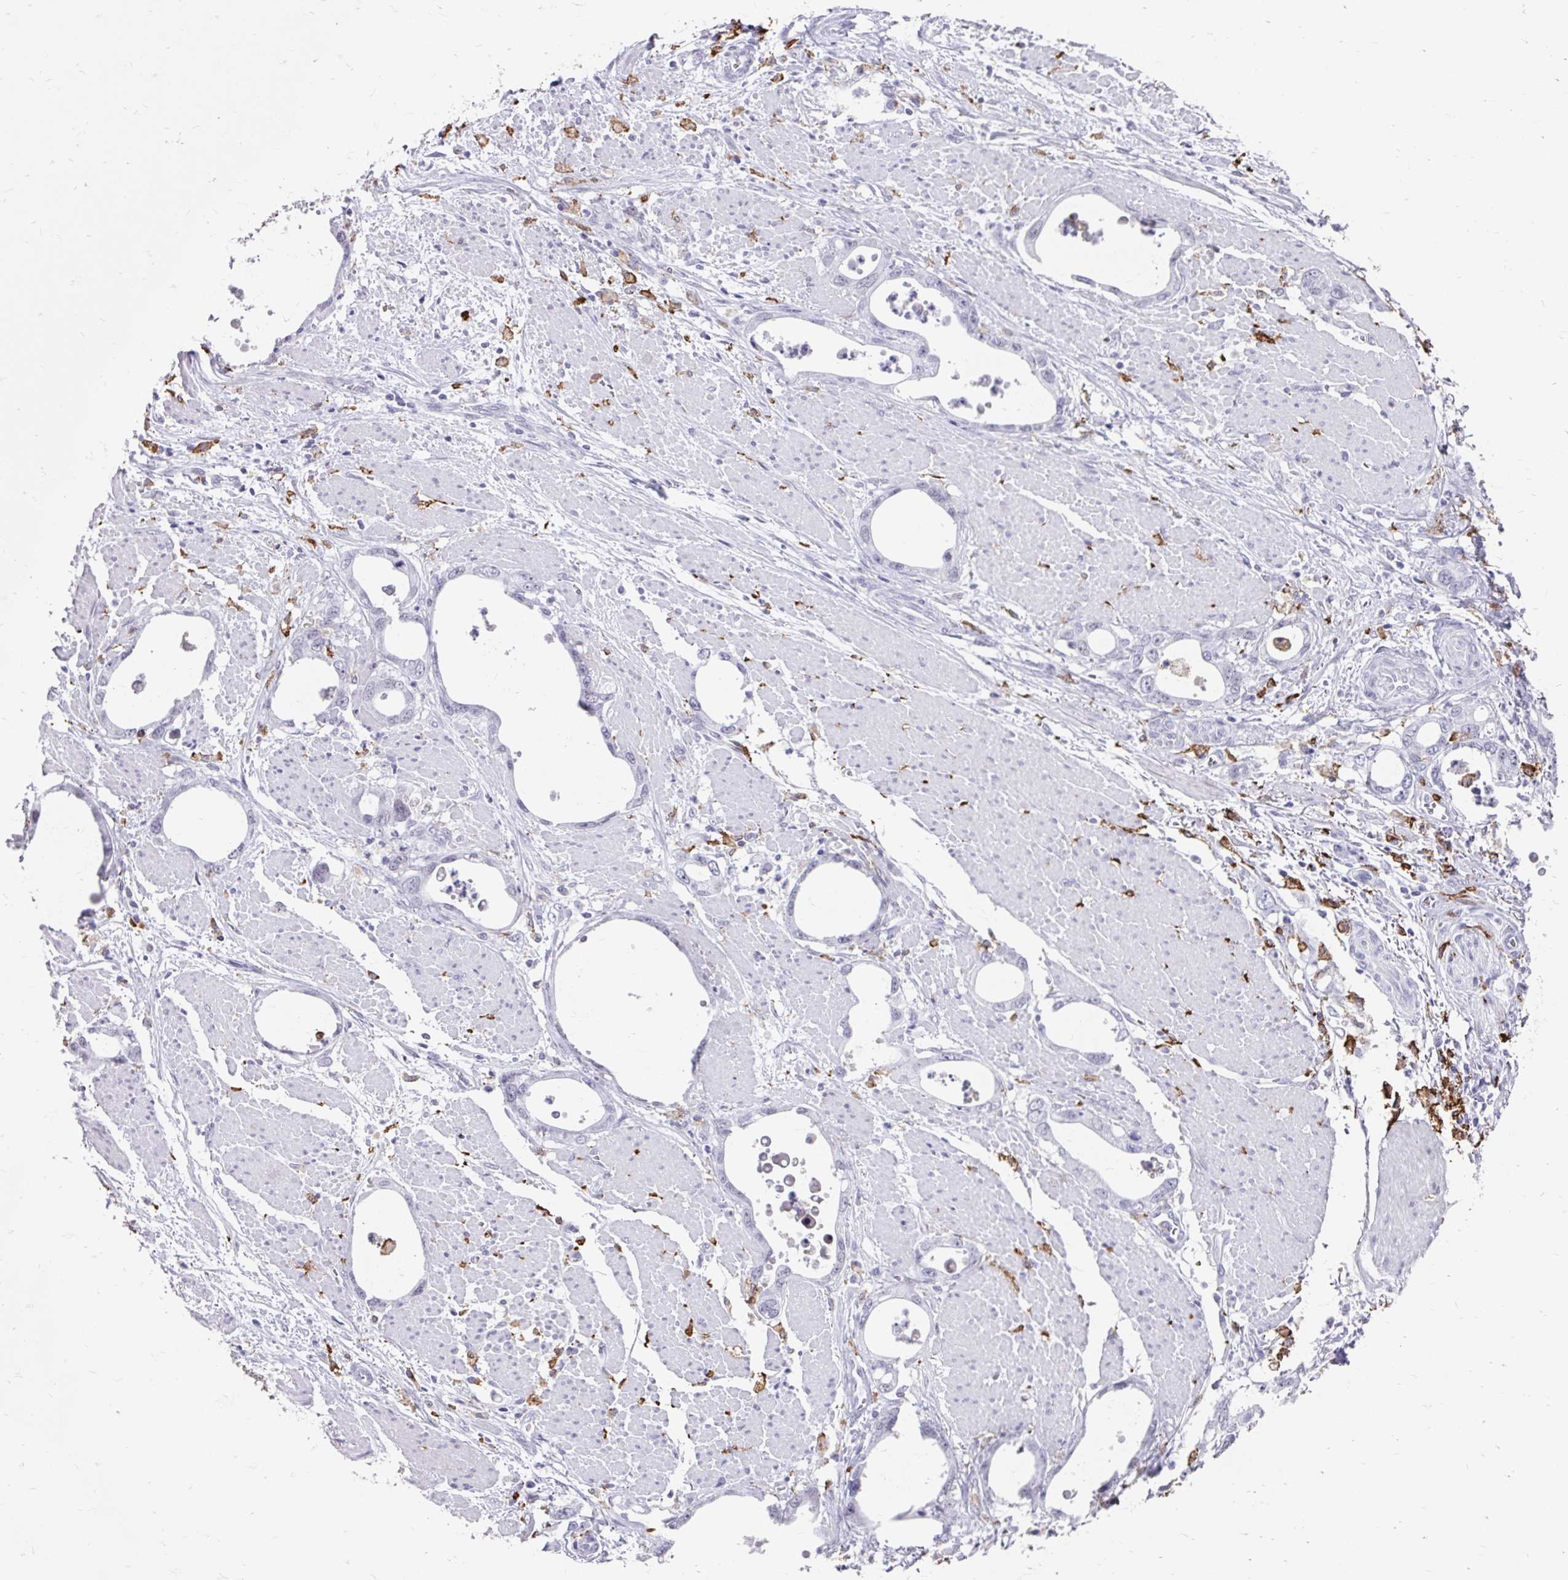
{"staining": {"intensity": "negative", "quantity": "none", "location": "none"}, "tissue": "stomach cancer", "cell_type": "Tumor cells", "image_type": "cancer", "snomed": [{"axis": "morphology", "description": "Adenocarcinoma, NOS"}, {"axis": "topography", "description": "Stomach, upper"}], "caption": "An immunohistochemistry (IHC) histopathology image of stomach cancer (adenocarcinoma) is shown. There is no staining in tumor cells of stomach cancer (adenocarcinoma). (DAB (3,3'-diaminobenzidine) immunohistochemistry (IHC) with hematoxylin counter stain).", "gene": "CD163", "patient": {"sex": "male", "age": 74}}